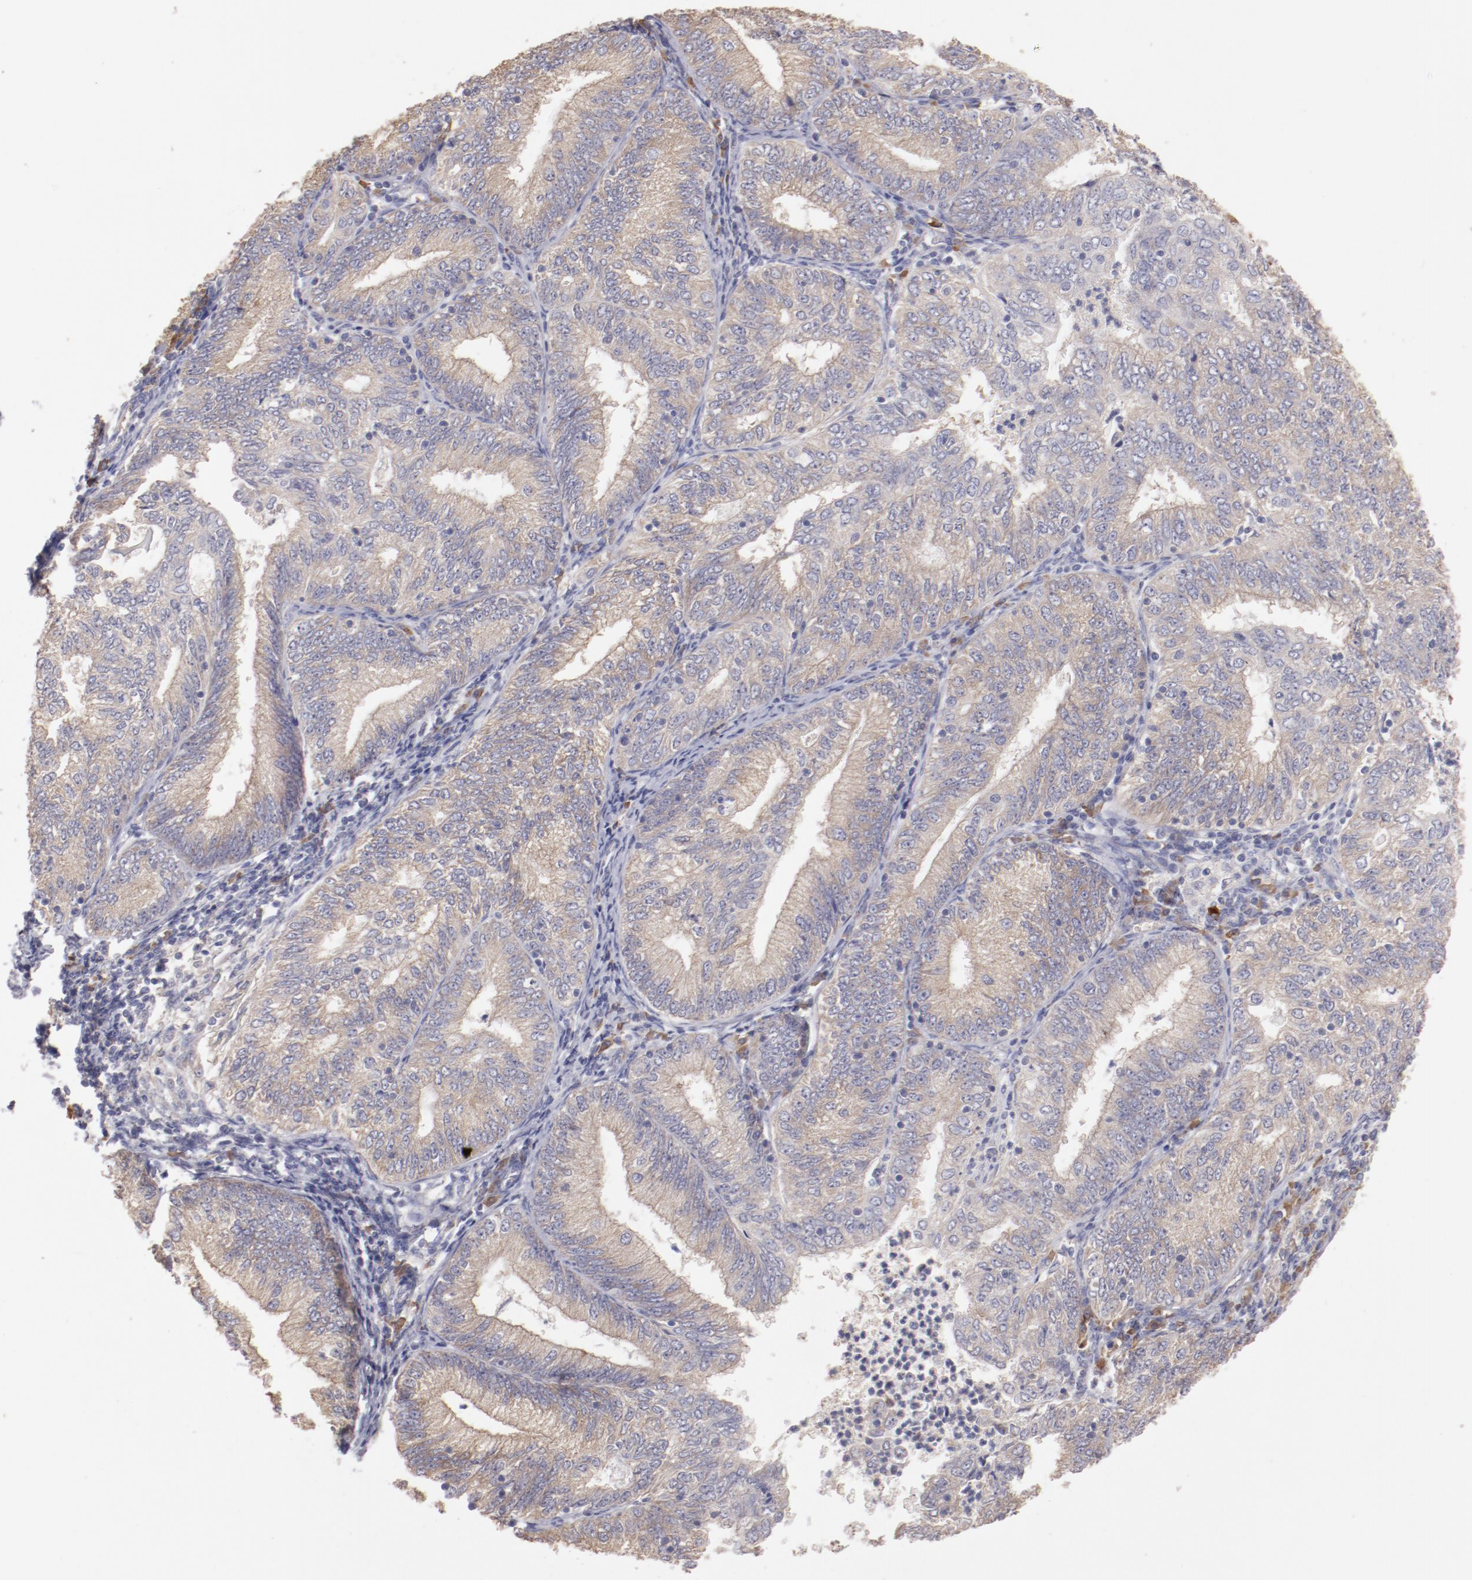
{"staining": {"intensity": "moderate", "quantity": ">75%", "location": "cytoplasmic/membranous"}, "tissue": "endometrial cancer", "cell_type": "Tumor cells", "image_type": "cancer", "snomed": [{"axis": "morphology", "description": "Adenocarcinoma, NOS"}, {"axis": "topography", "description": "Endometrium"}], "caption": "Tumor cells demonstrate moderate cytoplasmic/membranous staining in about >75% of cells in adenocarcinoma (endometrial).", "gene": "ENTPD5", "patient": {"sex": "female", "age": 69}}